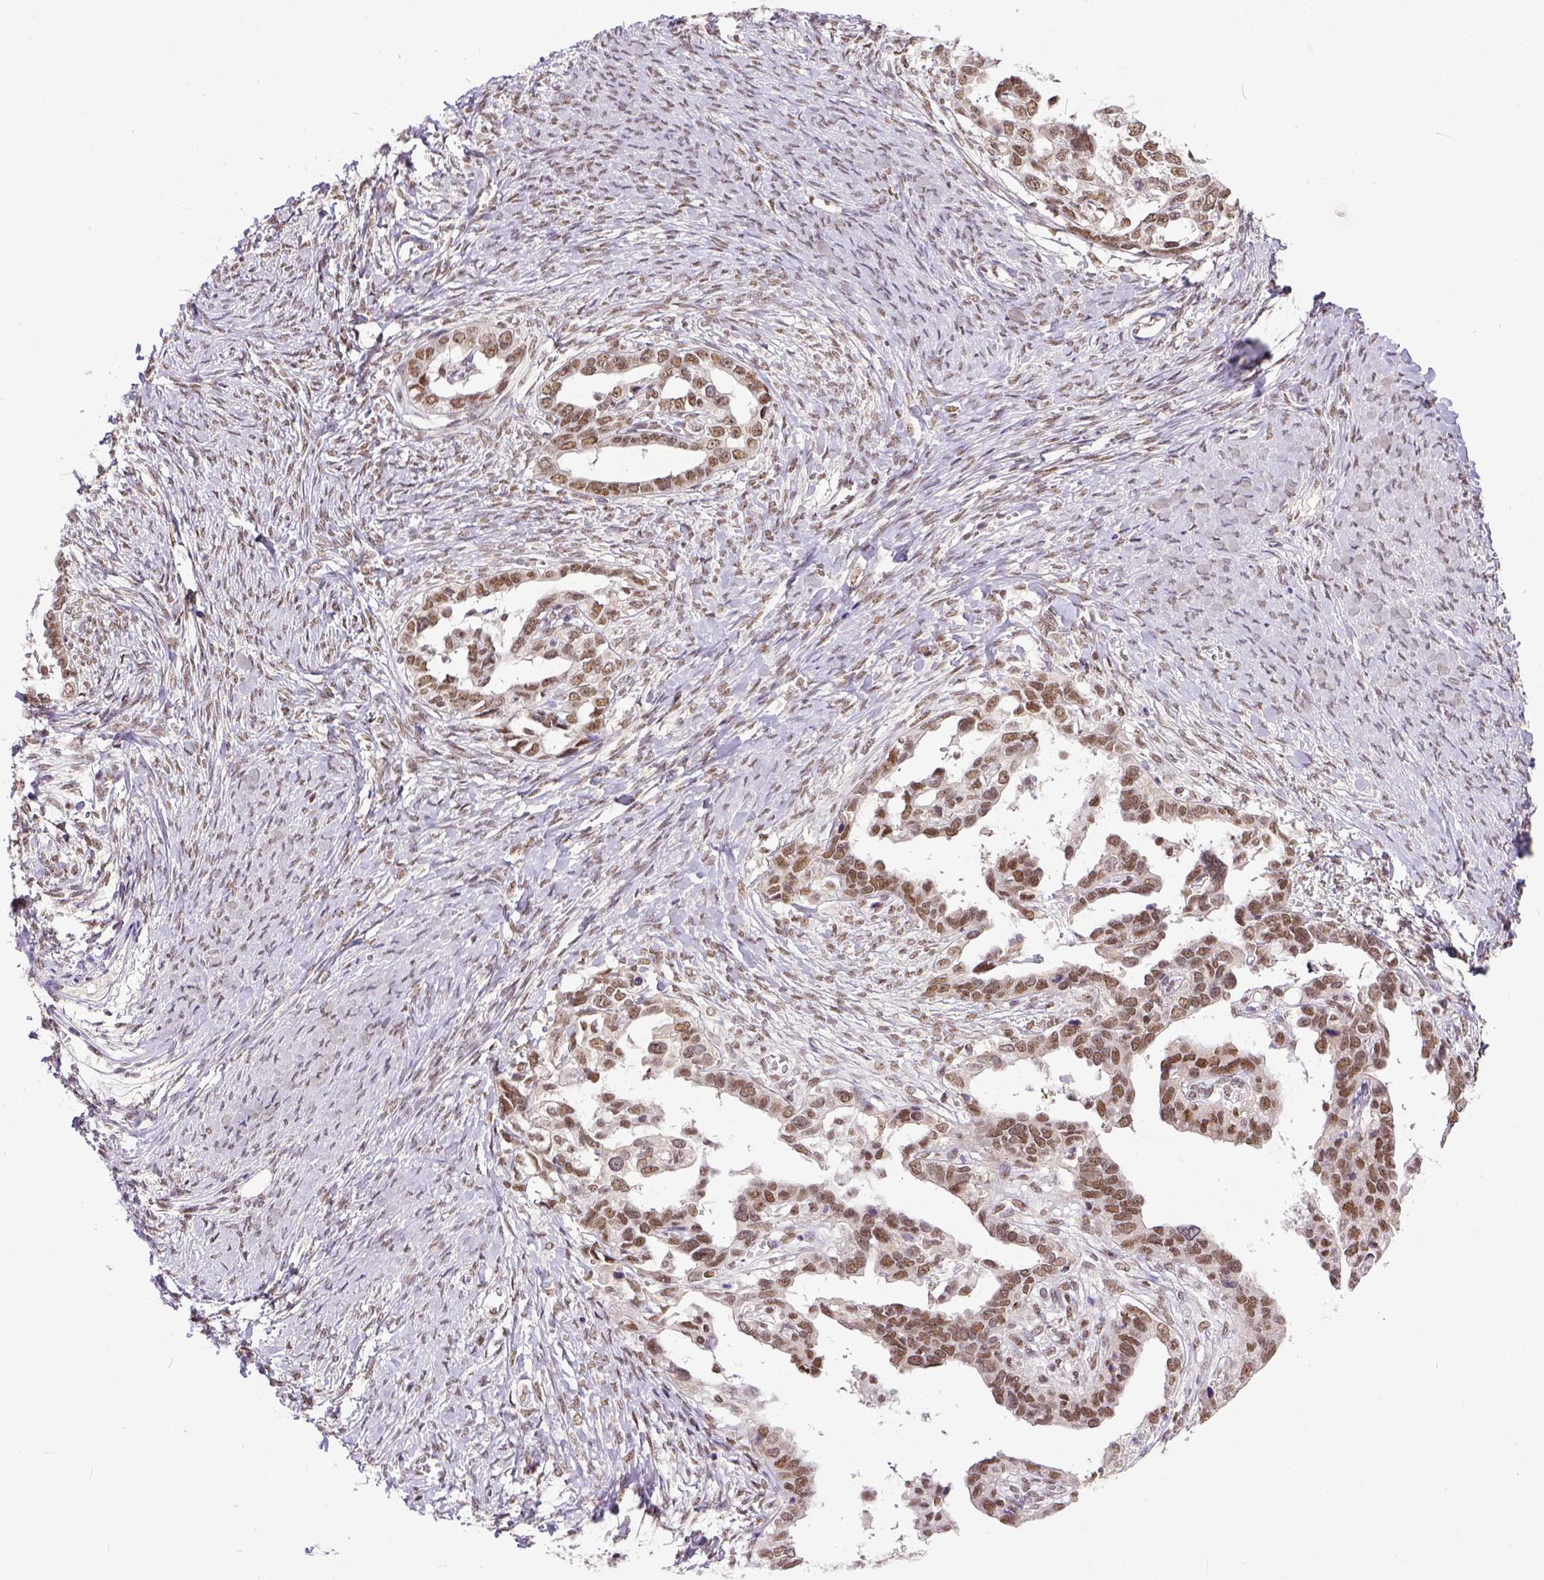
{"staining": {"intensity": "moderate", "quantity": ">75%", "location": "nuclear"}, "tissue": "ovarian cancer", "cell_type": "Tumor cells", "image_type": "cancer", "snomed": [{"axis": "morphology", "description": "Cystadenocarcinoma, serous, NOS"}, {"axis": "topography", "description": "Ovary"}], "caption": "The micrograph shows staining of ovarian cancer, revealing moderate nuclear protein positivity (brown color) within tumor cells. (Brightfield microscopy of DAB IHC at high magnification).", "gene": "ERCC1", "patient": {"sex": "female", "age": 69}}